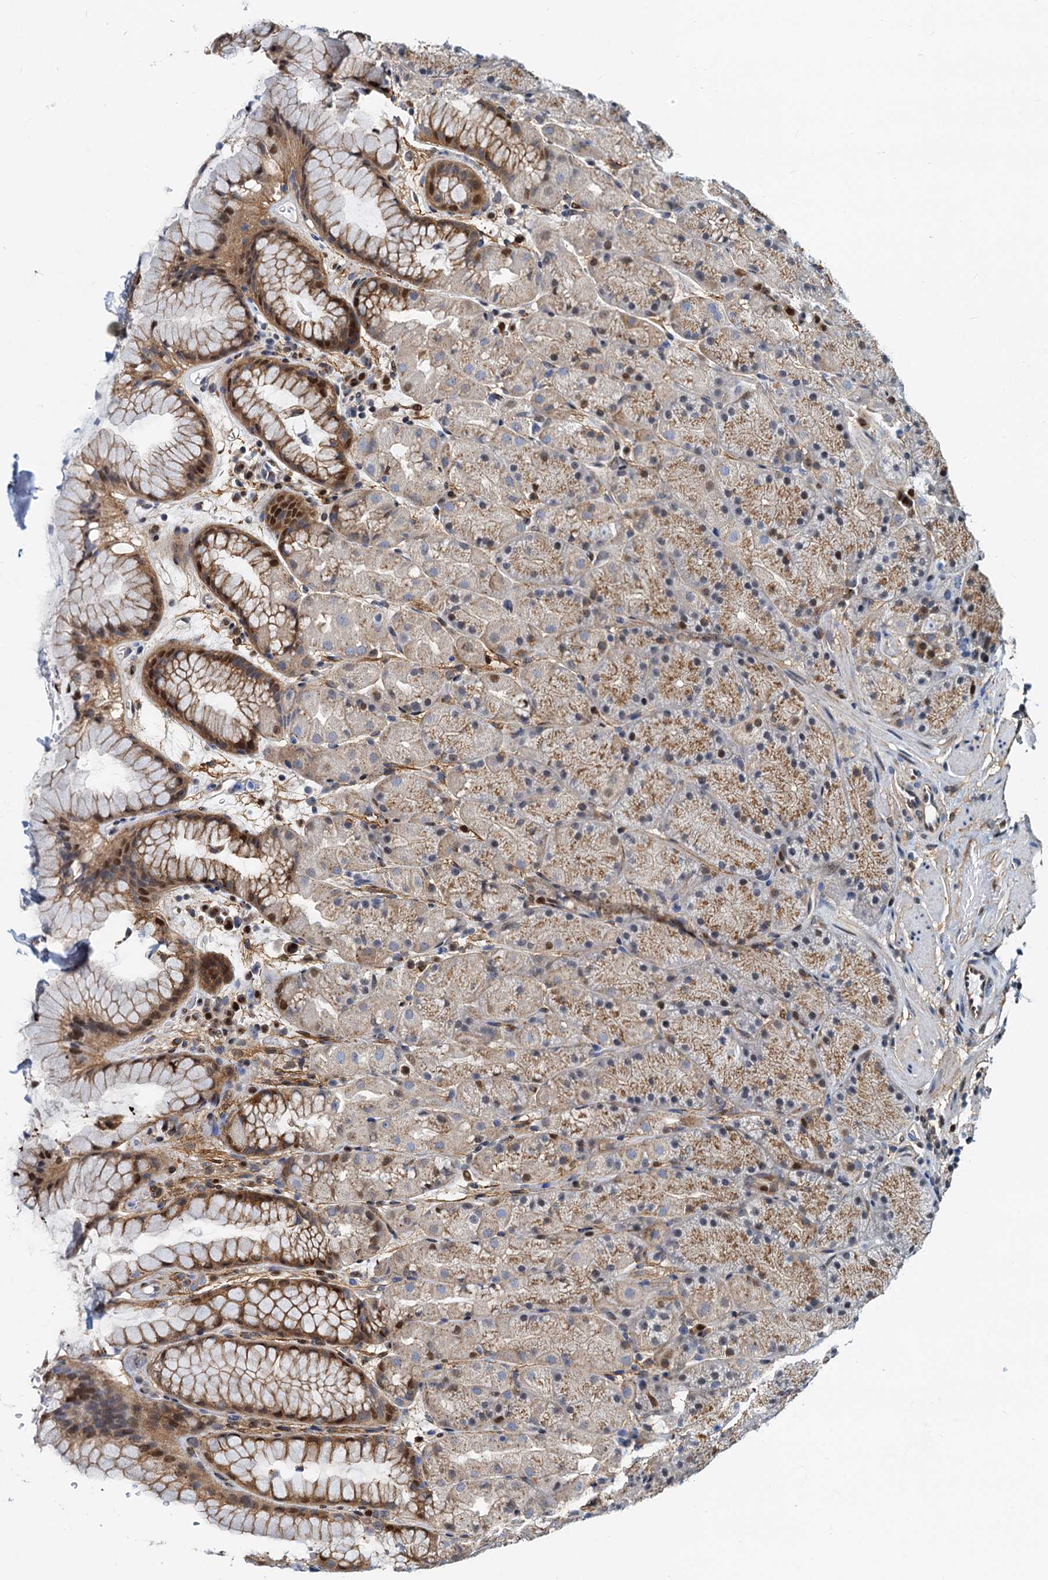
{"staining": {"intensity": "moderate", "quantity": "25%-75%", "location": "cytoplasmic/membranous,nuclear"}, "tissue": "stomach", "cell_type": "Glandular cells", "image_type": "normal", "snomed": [{"axis": "morphology", "description": "Normal tissue, NOS"}, {"axis": "topography", "description": "Stomach, upper"}, {"axis": "topography", "description": "Stomach, lower"}], "caption": "Moderate cytoplasmic/membranous,nuclear protein positivity is appreciated in about 25%-75% of glandular cells in stomach.", "gene": "PTGES3", "patient": {"sex": "male", "age": 67}}